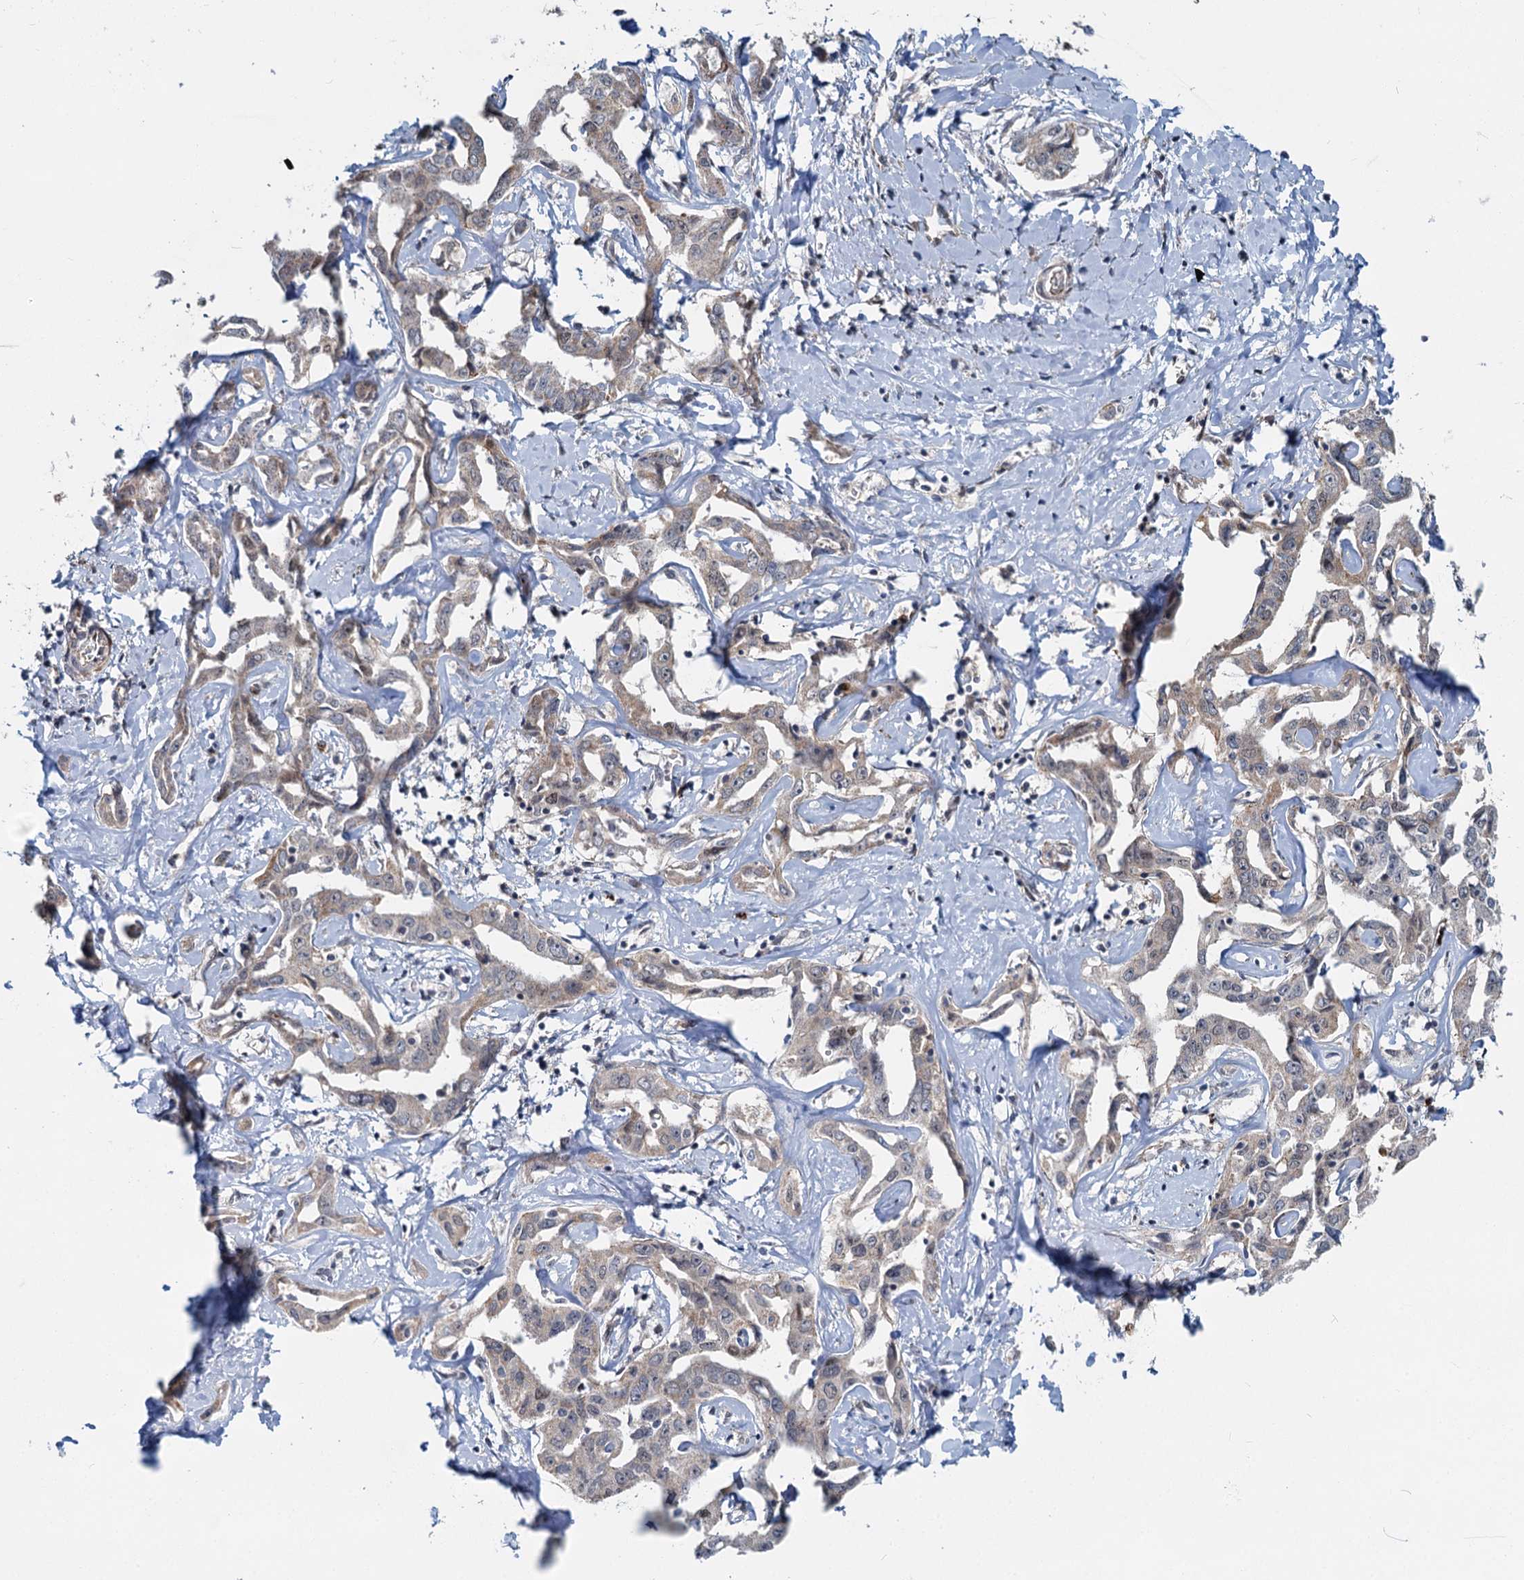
{"staining": {"intensity": "weak", "quantity": ">75%", "location": "cytoplasmic/membranous"}, "tissue": "liver cancer", "cell_type": "Tumor cells", "image_type": "cancer", "snomed": [{"axis": "morphology", "description": "Cholangiocarcinoma"}, {"axis": "topography", "description": "Liver"}], "caption": "Immunohistochemical staining of human liver cancer reveals low levels of weak cytoplasmic/membranous protein staining in about >75% of tumor cells.", "gene": "ADCY2", "patient": {"sex": "male", "age": 59}}